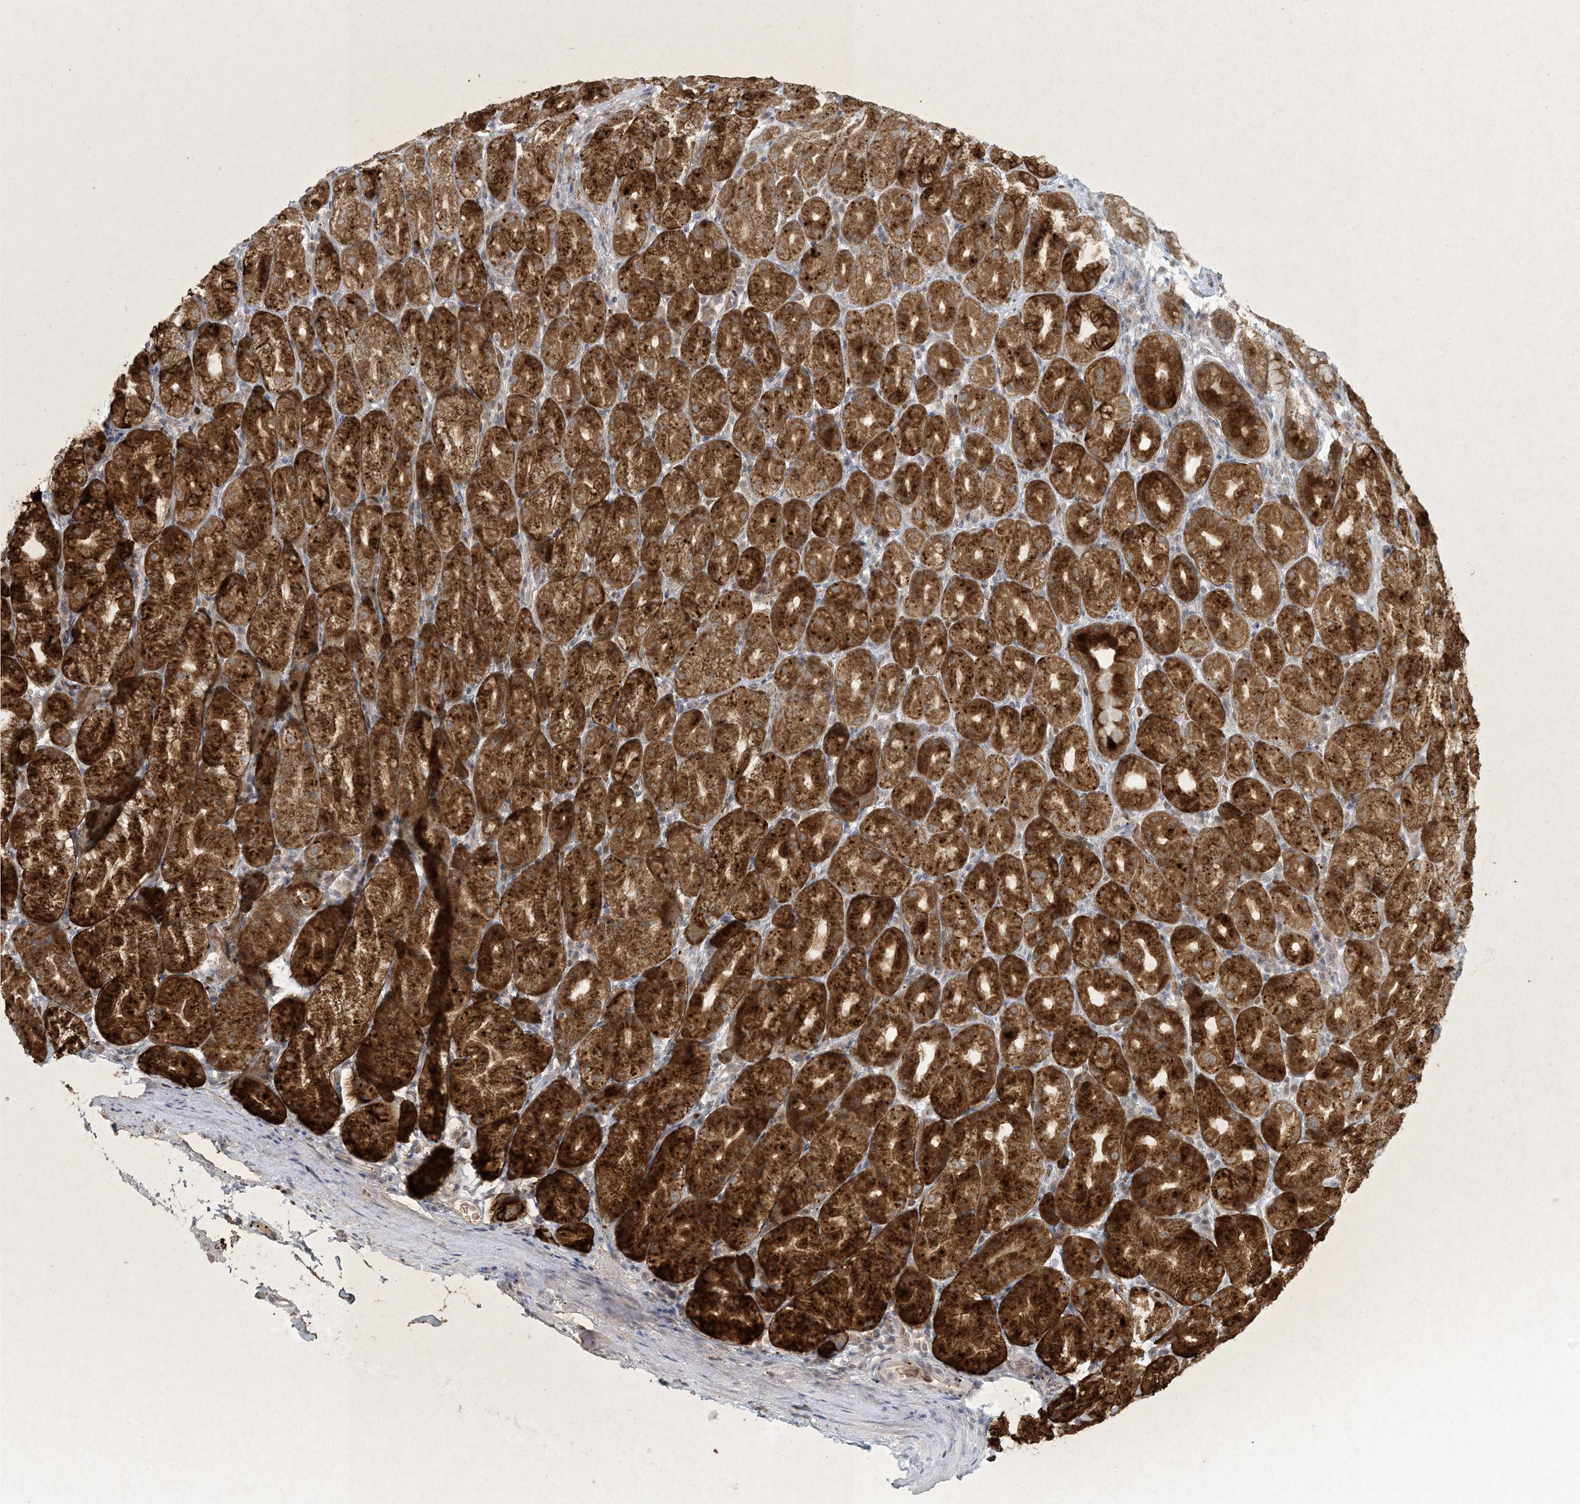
{"staining": {"intensity": "strong", "quantity": ">75%", "location": "cytoplasmic/membranous"}, "tissue": "stomach", "cell_type": "Glandular cells", "image_type": "normal", "snomed": [{"axis": "morphology", "description": "Normal tissue, NOS"}, {"axis": "topography", "description": "Stomach, upper"}], "caption": "Immunohistochemical staining of normal human stomach demonstrates high levels of strong cytoplasmic/membranous expression in approximately >75% of glandular cells.", "gene": "CTDNEP1", "patient": {"sex": "male", "age": 68}}